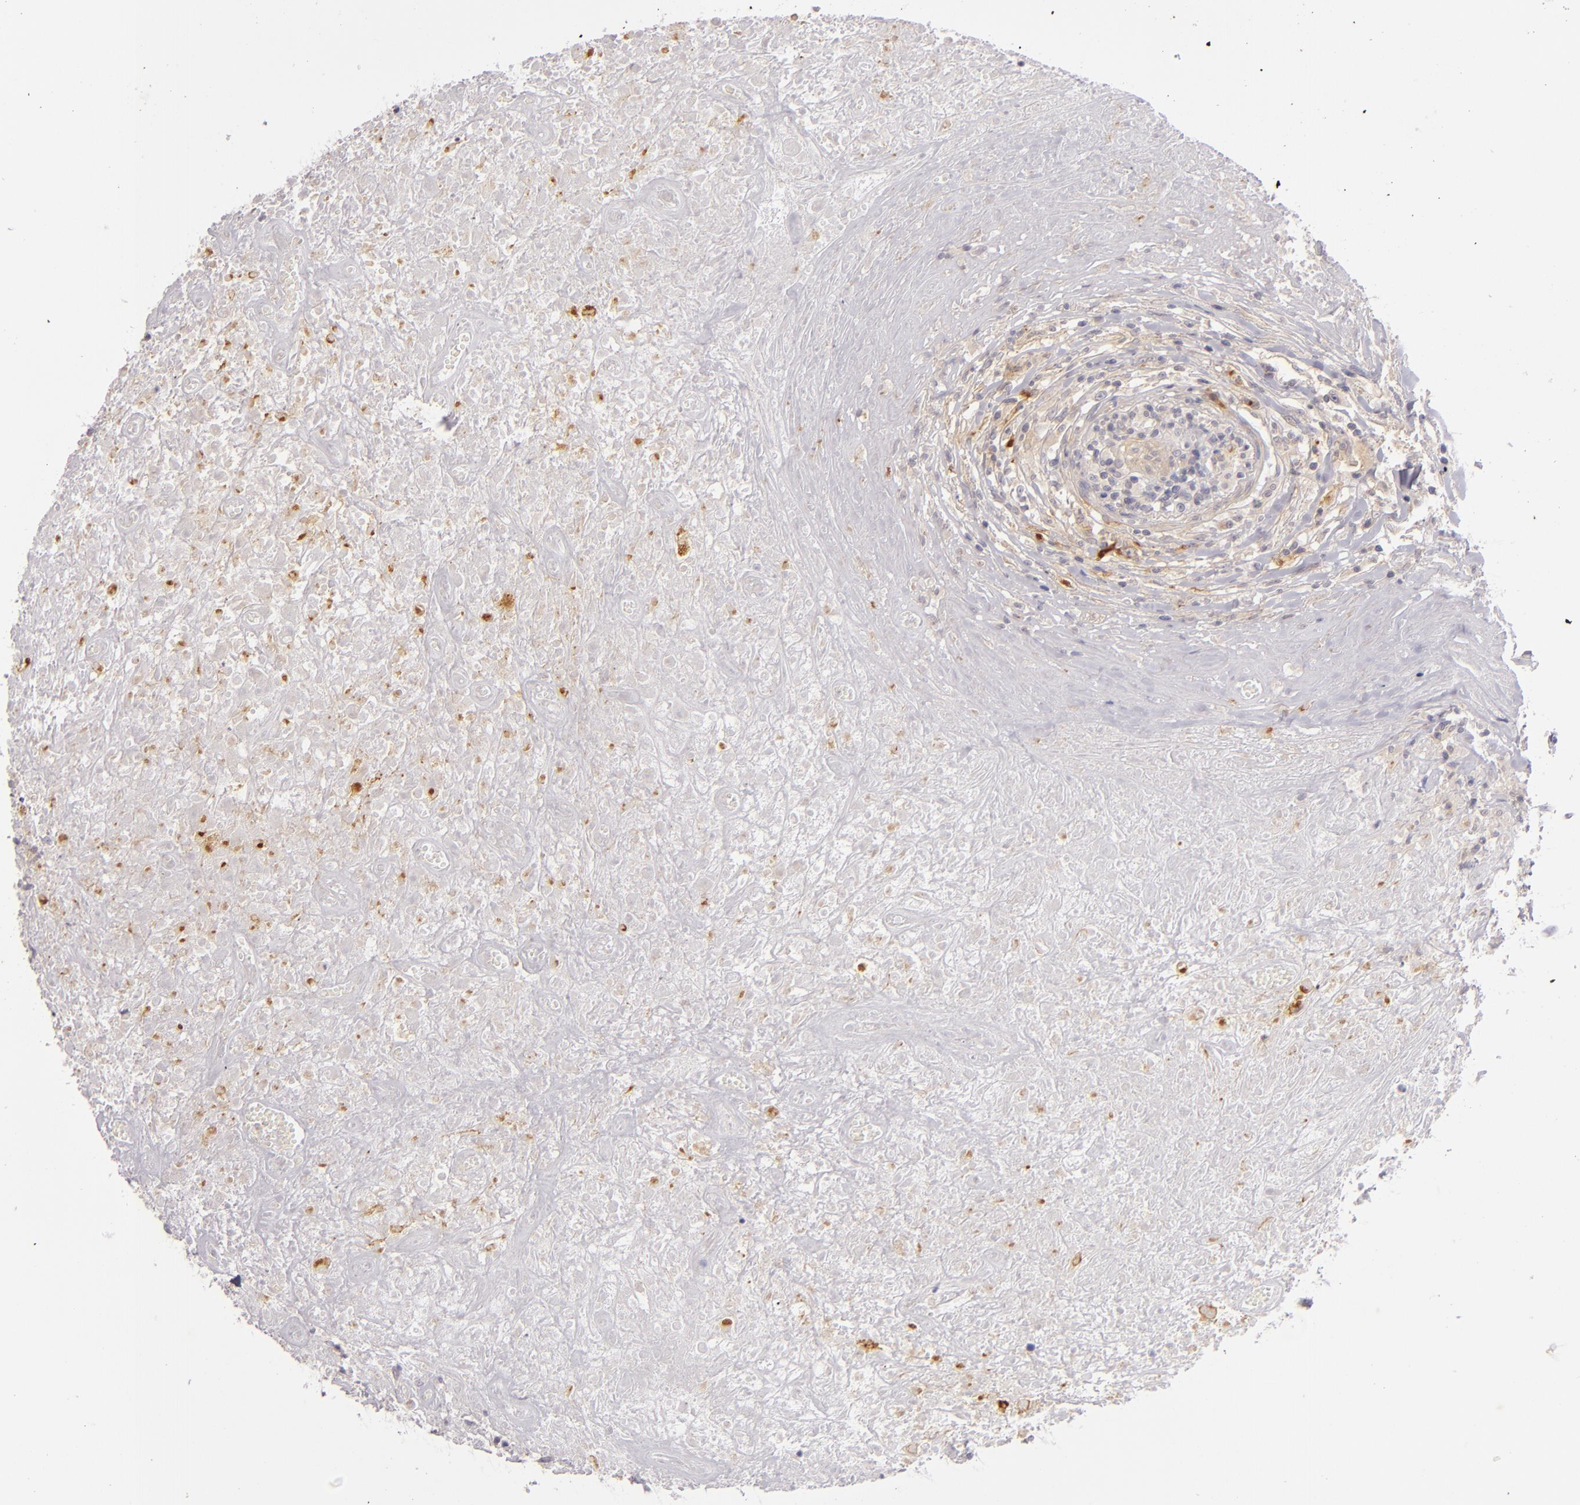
{"staining": {"intensity": "strong", "quantity": "<25%", "location": "cytoplasmic/membranous"}, "tissue": "lymphoma", "cell_type": "Tumor cells", "image_type": "cancer", "snomed": [{"axis": "morphology", "description": "Hodgkin's disease, NOS"}, {"axis": "topography", "description": "Lymph node"}], "caption": "A medium amount of strong cytoplasmic/membranous staining is identified in approximately <25% of tumor cells in lymphoma tissue. (Brightfield microscopy of DAB IHC at high magnification).", "gene": "CD83", "patient": {"sex": "male", "age": 46}}